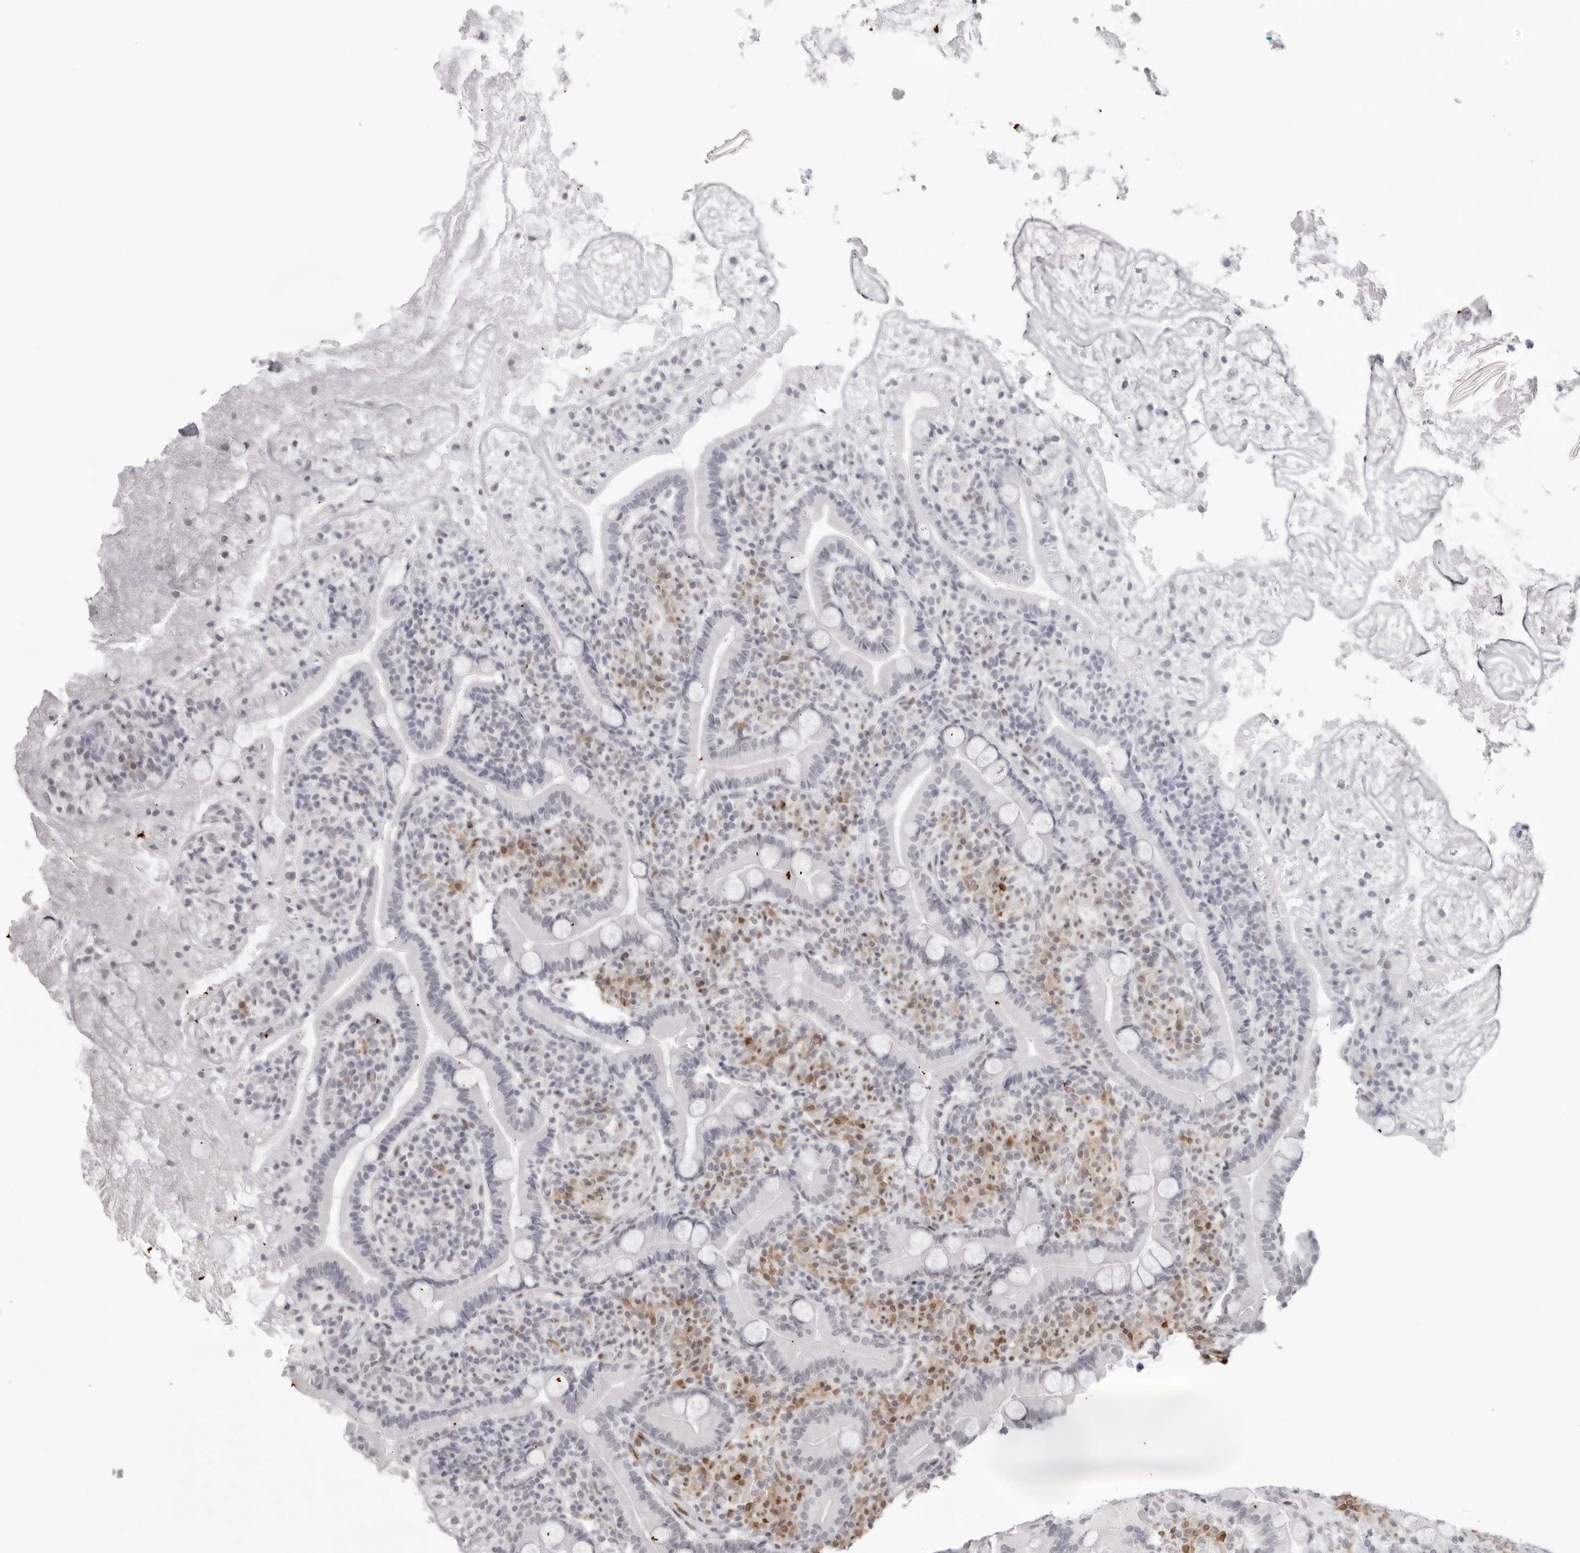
{"staining": {"intensity": "moderate", "quantity": "<25%", "location": "nuclear"}, "tissue": "duodenum", "cell_type": "Glandular cells", "image_type": "normal", "snomed": [{"axis": "morphology", "description": "Normal tissue, NOS"}, {"axis": "topography", "description": "Duodenum"}], "caption": "The micrograph shows immunohistochemical staining of normal duodenum. There is moderate nuclear staining is appreciated in approximately <25% of glandular cells.", "gene": "NTPCR", "patient": {"sex": "male", "age": 35}}